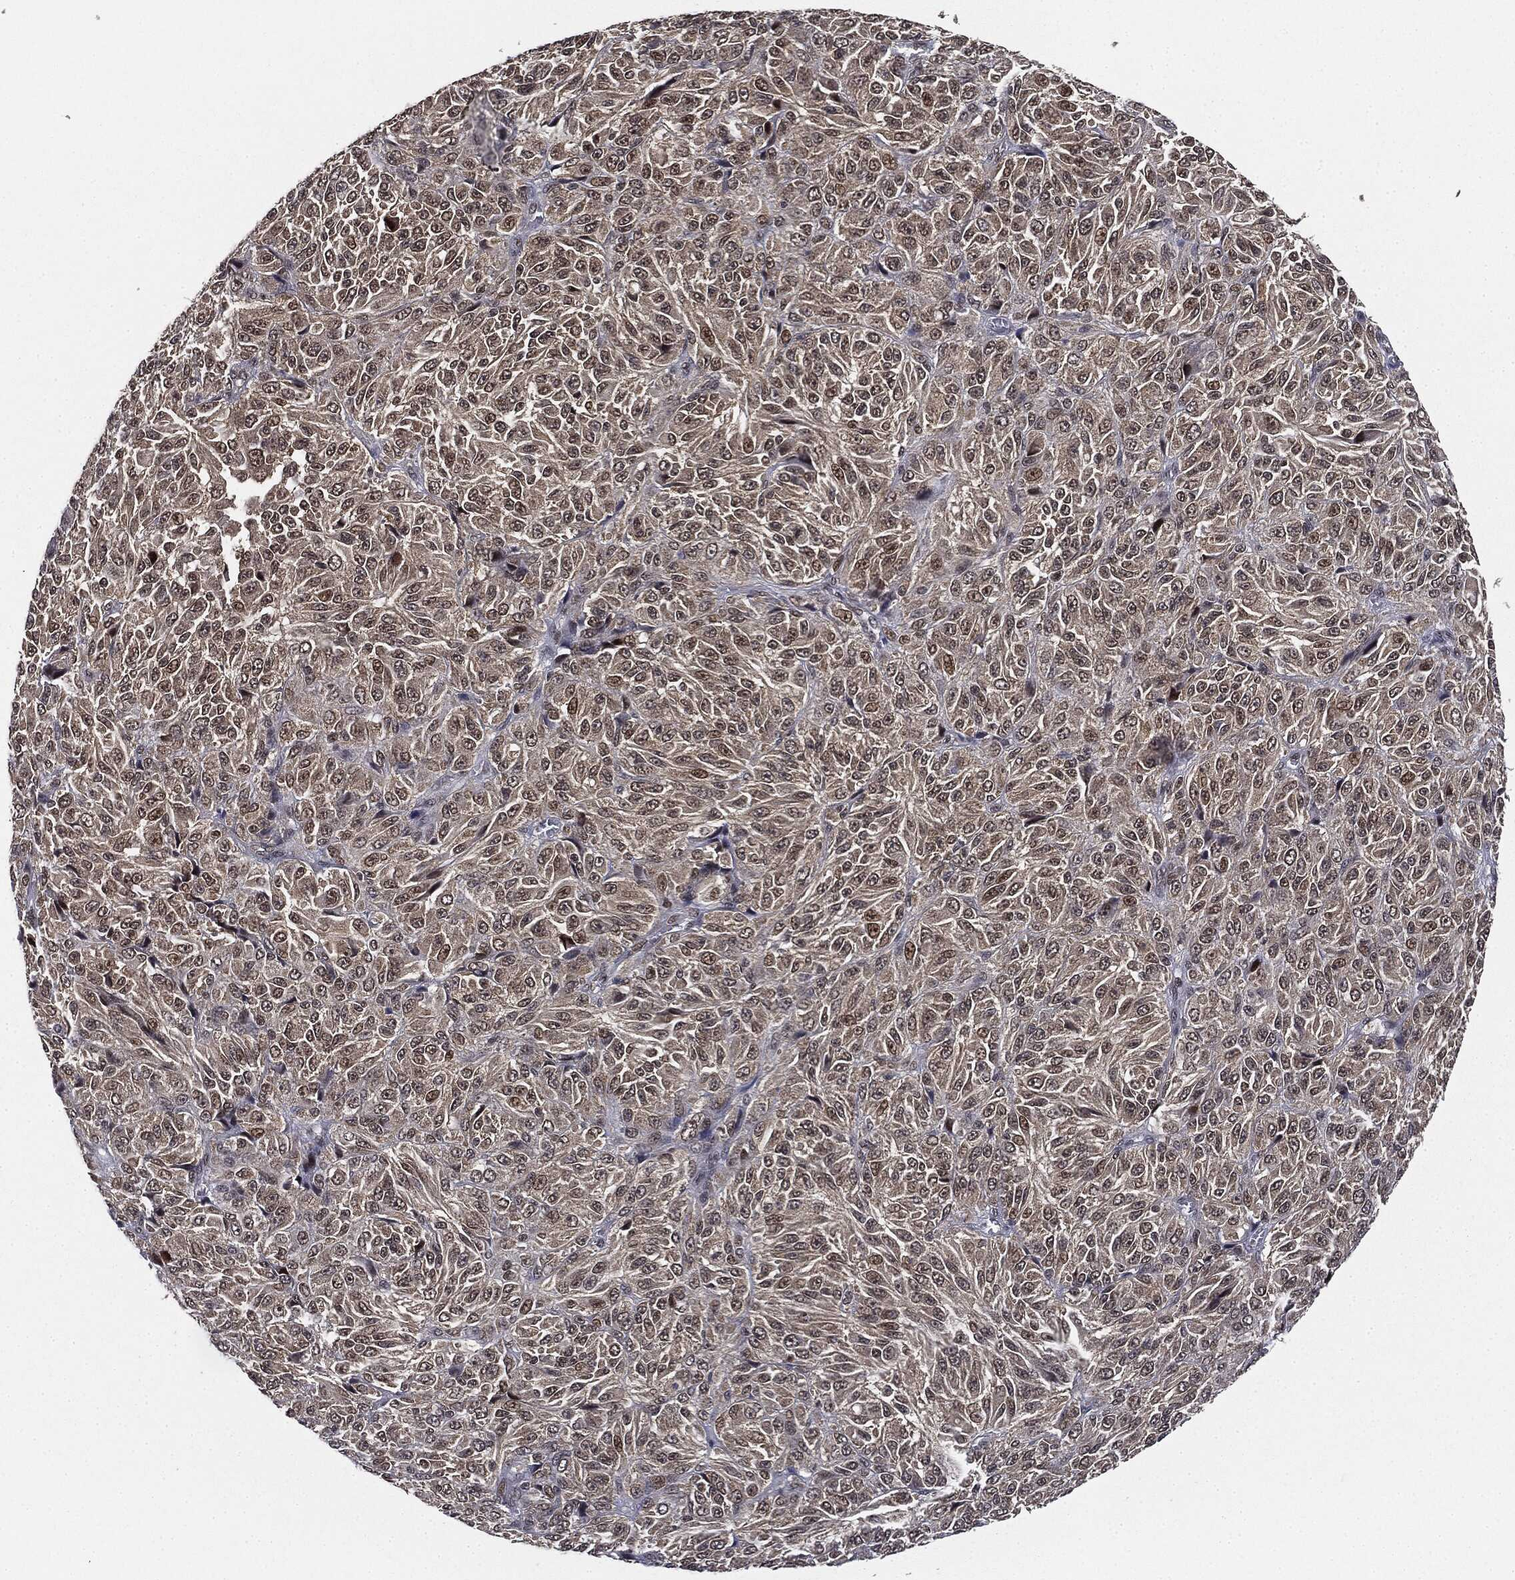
{"staining": {"intensity": "weak", "quantity": ">75%", "location": "nuclear"}, "tissue": "melanoma", "cell_type": "Tumor cells", "image_type": "cancer", "snomed": [{"axis": "morphology", "description": "Malignant melanoma, Metastatic site"}, {"axis": "topography", "description": "Brain"}], "caption": "There is low levels of weak nuclear staining in tumor cells of melanoma, as demonstrated by immunohistochemical staining (brown color).", "gene": "TBC1D22A", "patient": {"sex": "female", "age": 56}}